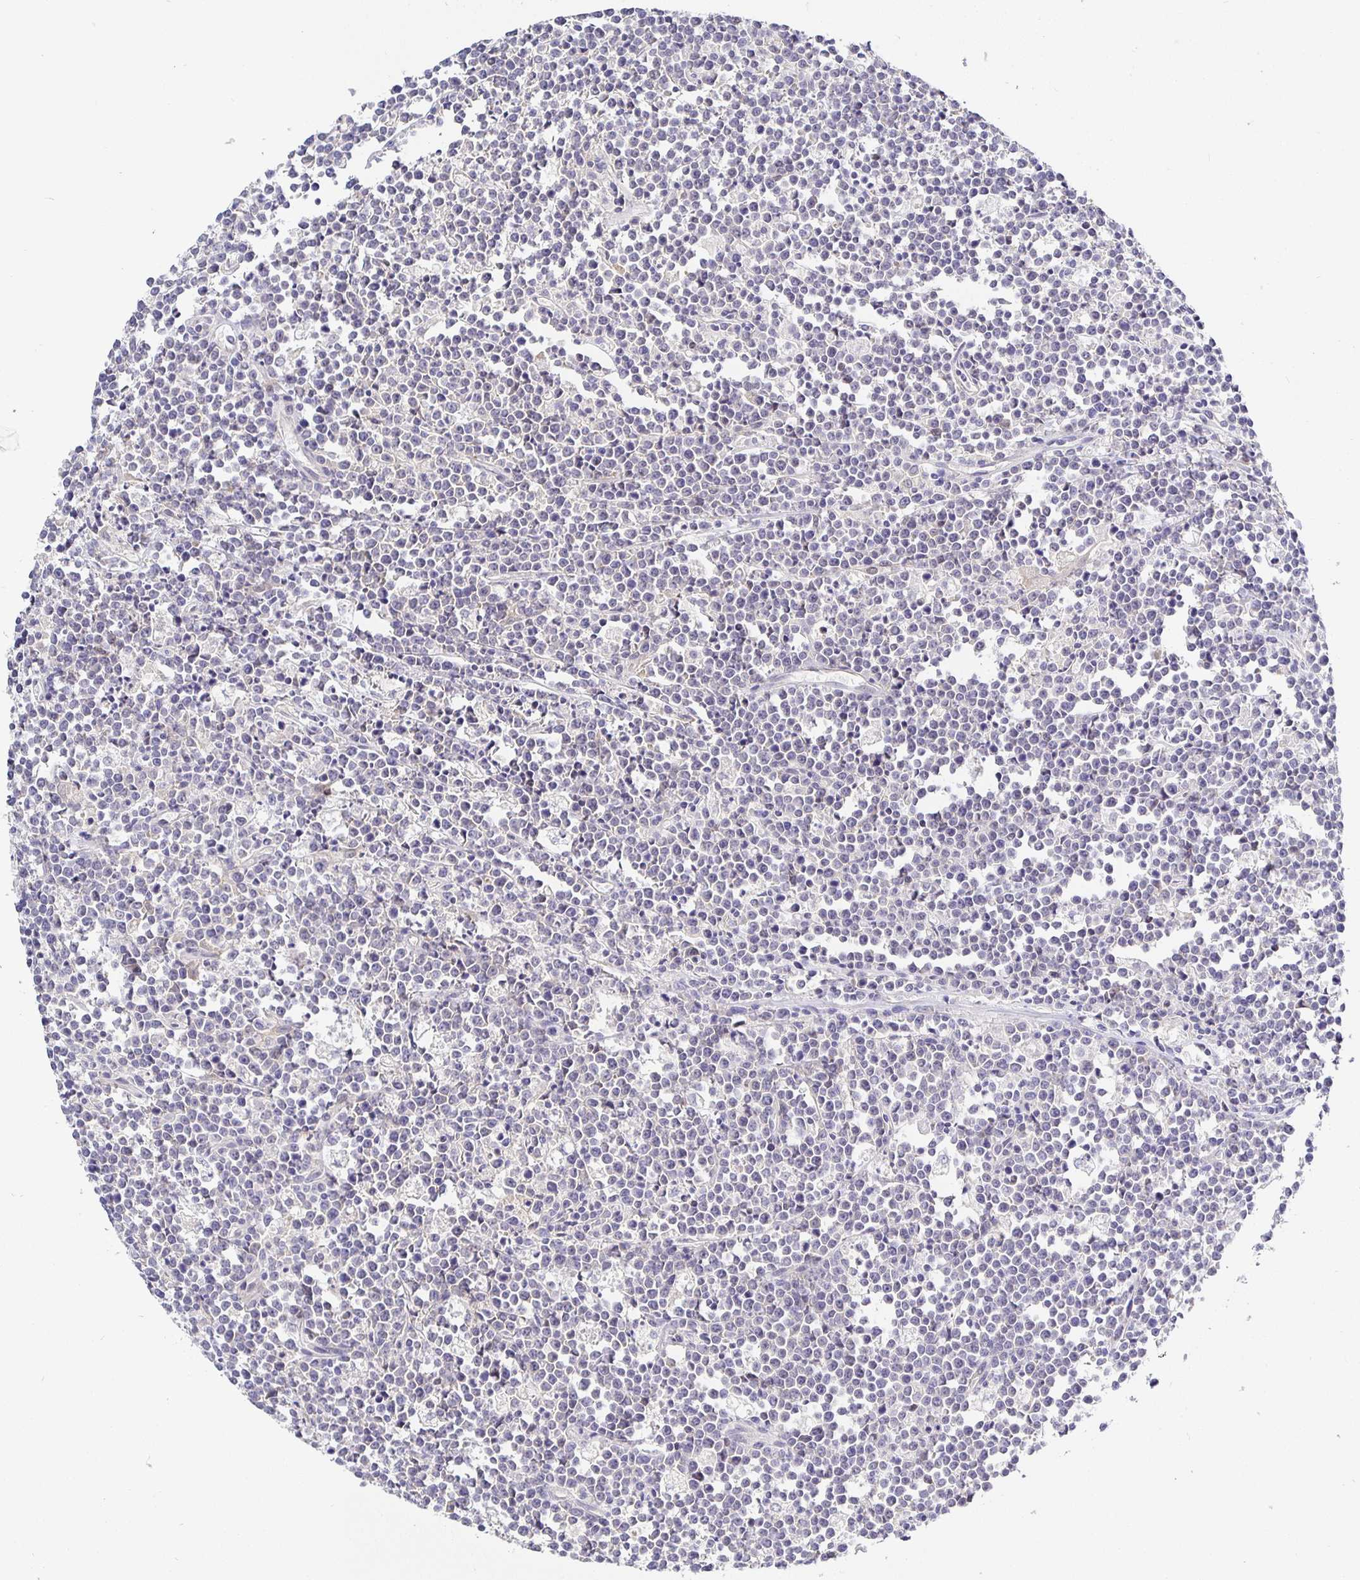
{"staining": {"intensity": "negative", "quantity": "none", "location": "none"}, "tissue": "lymphoma", "cell_type": "Tumor cells", "image_type": "cancer", "snomed": [{"axis": "morphology", "description": "Malignant lymphoma, non-Hodgkin's type, High grade"}, {"axis": "topography", "description": "Small intestine"}], "caption": "The immunohistochemistry photomicrograph has no significant positivity in tumor cells of lymphoma tissue.", "gene": "OPALIN", "patient": {"sex": "female", "age": 56}}